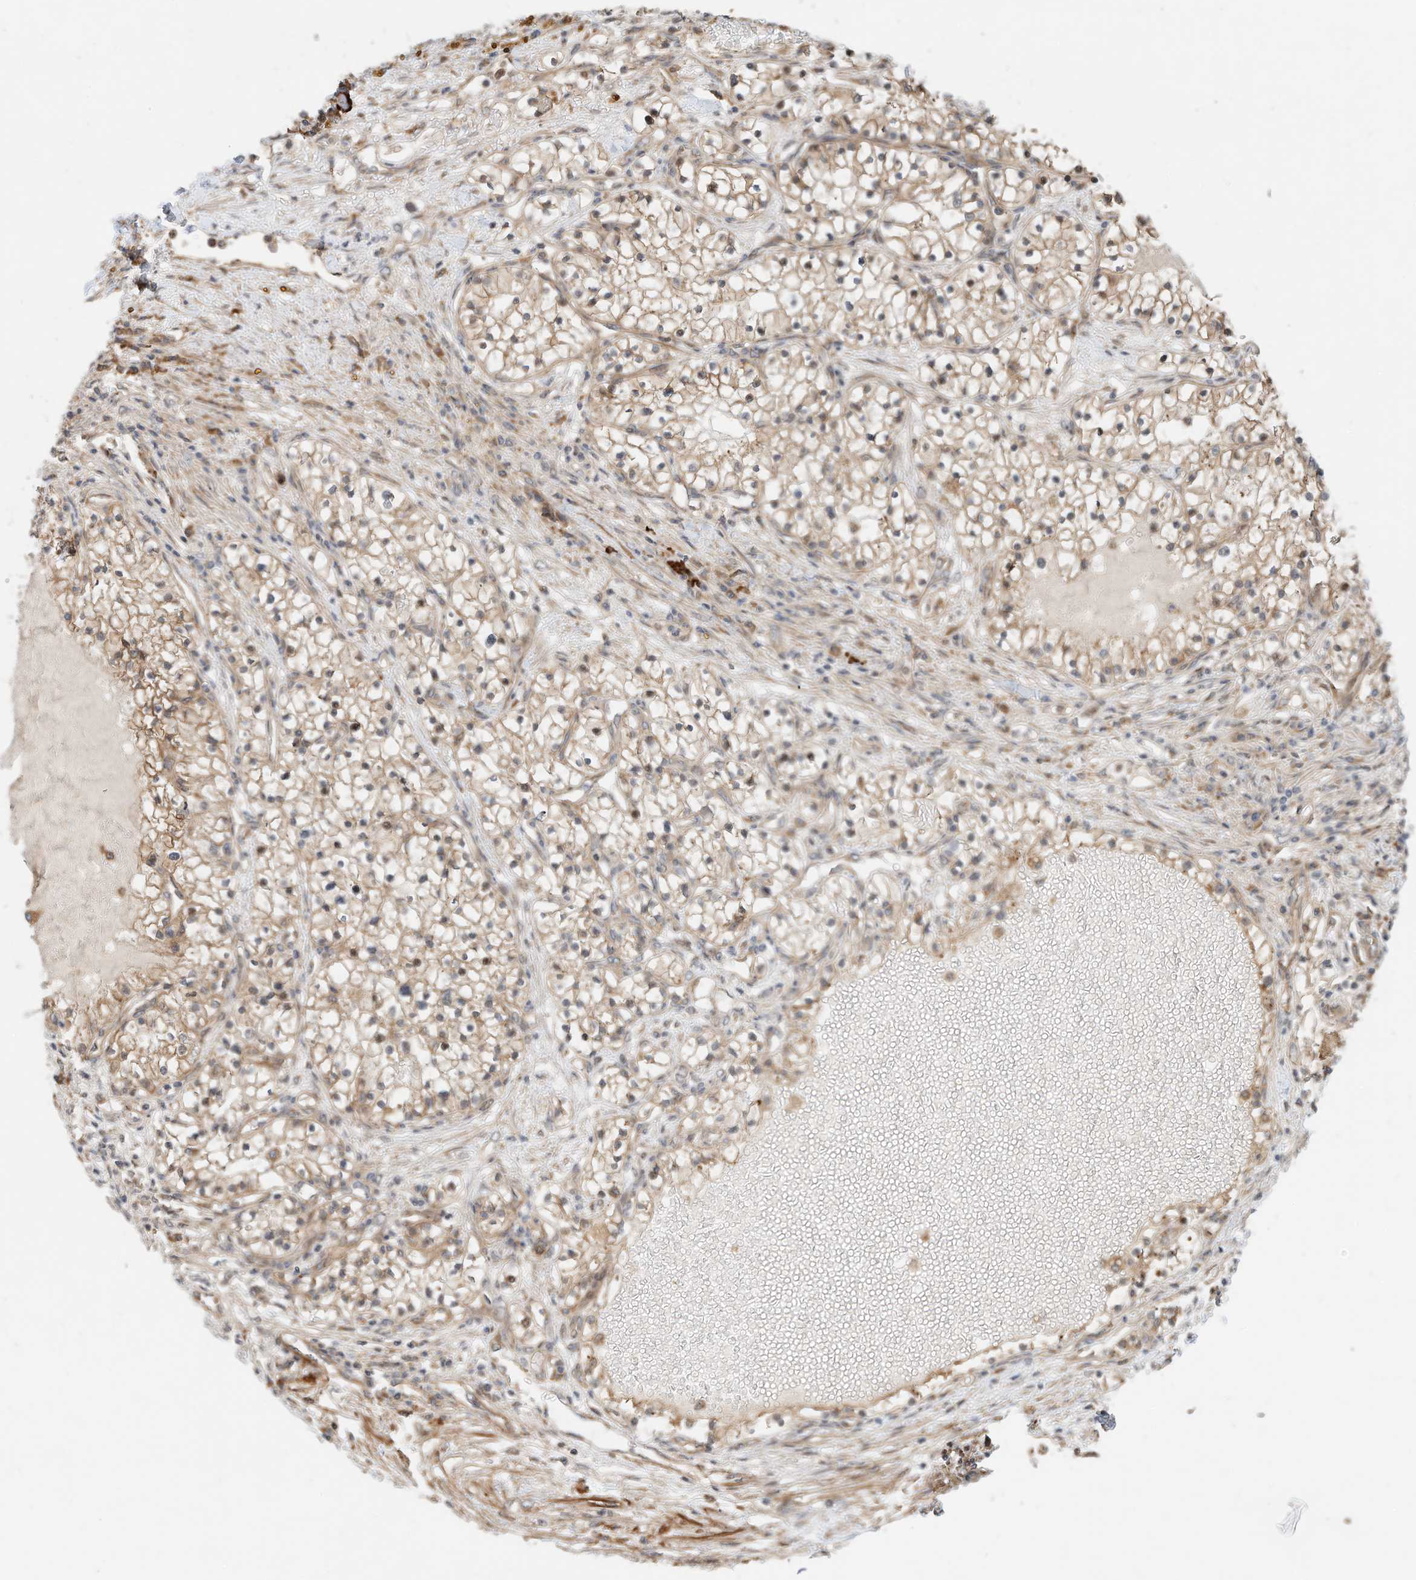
{"staining": {"intensity": "moderate", "quantity": "25%-75%", "location": "cytoplasmic/membranous"}, "tissue": "renal cancer", "cell_type": "Tumor cells", "image_type": "cancer", "snomed": [{"axis": "morphology", "description": "Normal tissue, NOS"}, {"axis": "morphology", "description": "Adenocarcinoma, NOS"}, {"axis": "topography", "description": "Kidney"}], "caption": "Immunohistochemistry (IHC) (DAB) staining of renal adenocarcinoma demonstrates moderate cytoplasmic/membranous protein expression in approximately 25%-75% of tumor cells.", "gene": "CPAMD8", "patient": {"sex": "male", "age": 68}}